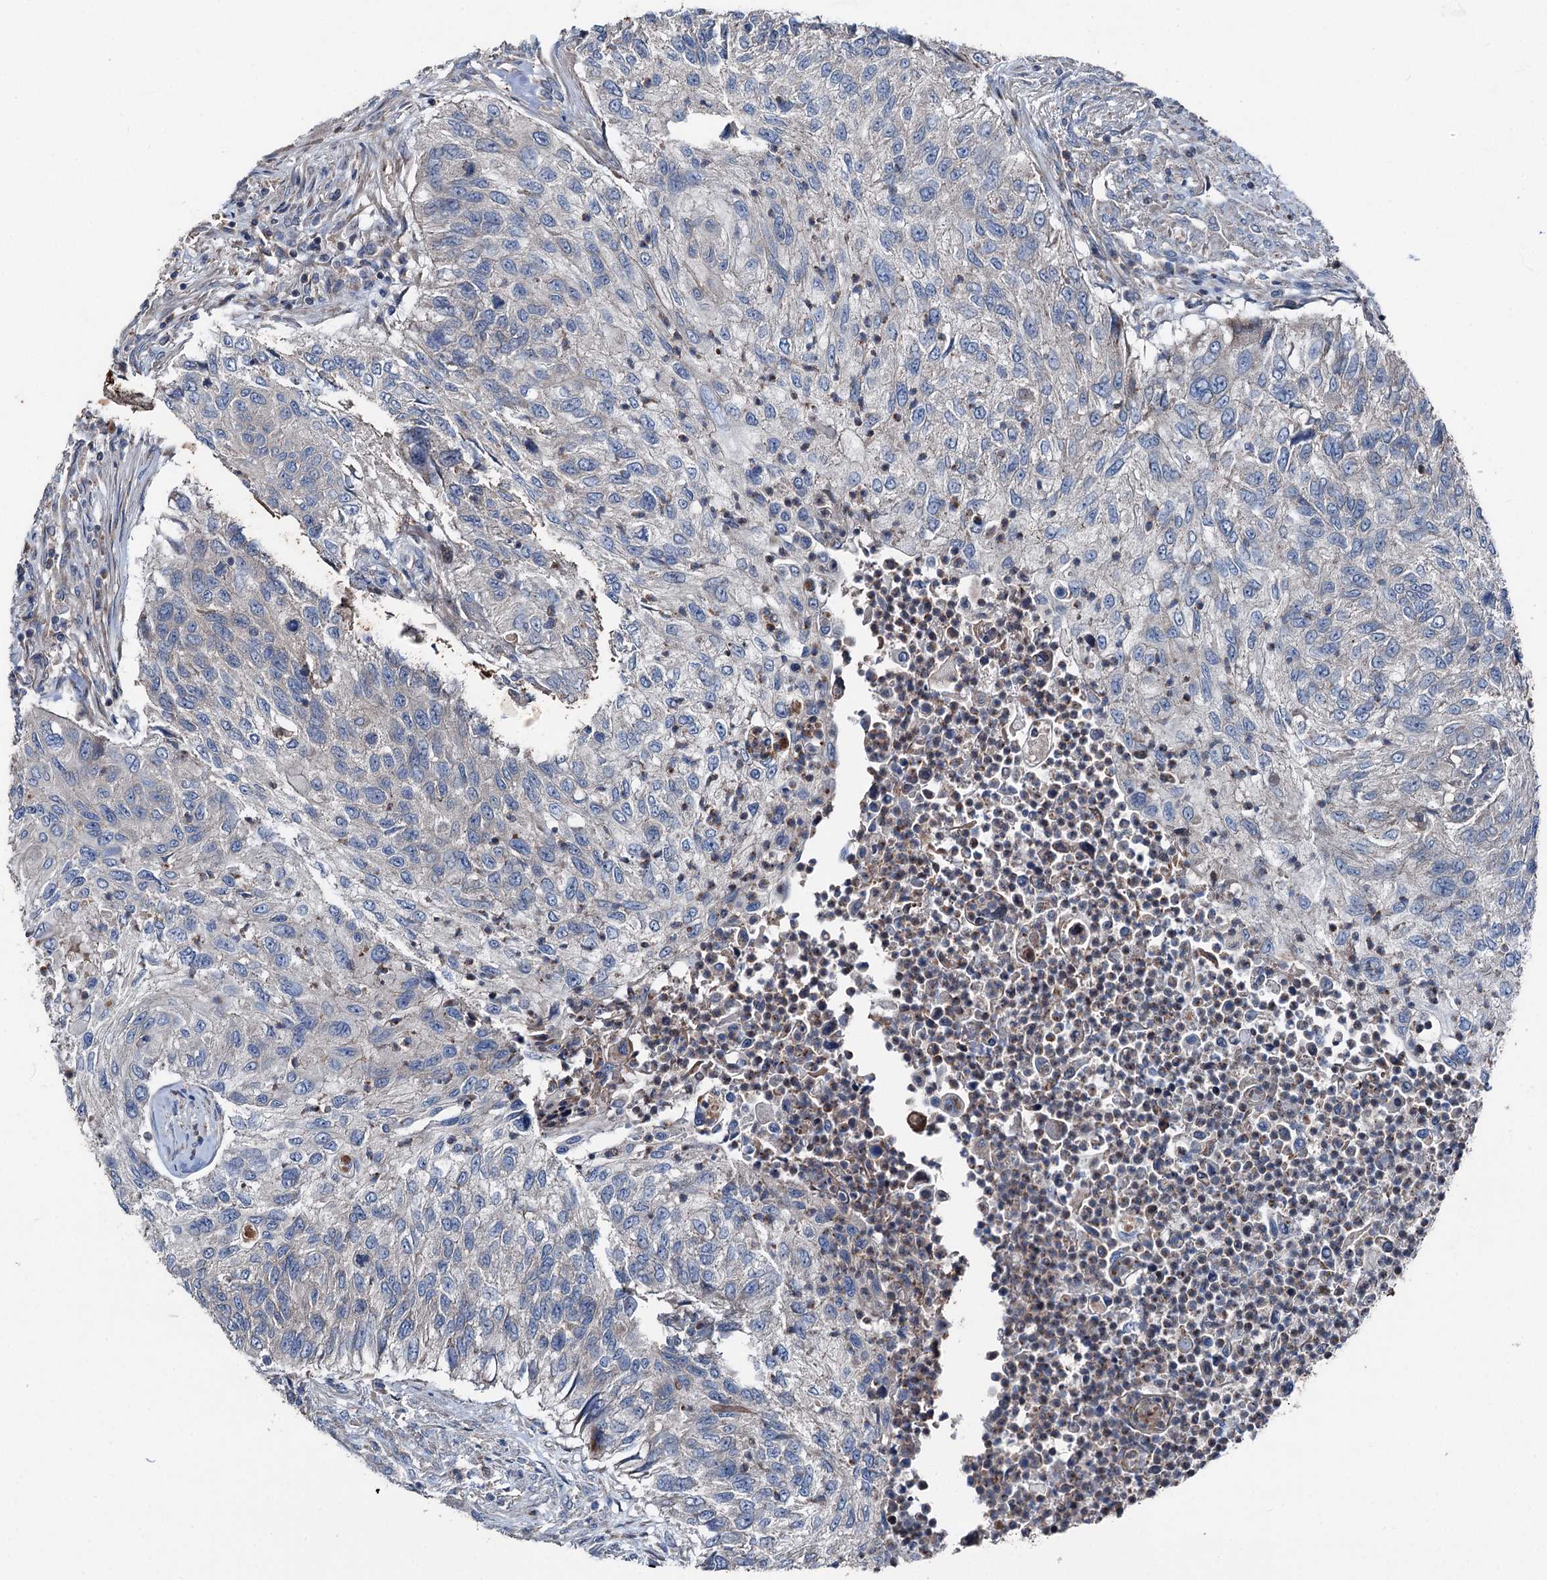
{"staining": {"intensity": "negative", "quantity": "none", "location": "none"}, "tissue": "urothelial cancer", "cell_type": "Tumor cells", "image_type": "cancer", "snomed": [{"axis": "morphology", "description": "Urothelial carcinoma, High grade"}, {"axis": "topography", "description": "Urinary bladder"}], "caption": "Immunohistochemistry (IHC) photomicrograph of neoplastic tissue: urothelial cancer stained with DAB (3,3'-diaminobenzidine) shows no significant protein expression in tumor cells. The staining was performed using DAB (3,3'-diaminobenzidine) to visualize the protein expression in brown, while the nuclei were stained in blue with hematoxylin (Magnification: 20x).", "gene": "RUFY1", "patient": {"sex": "female", "age": 60}}